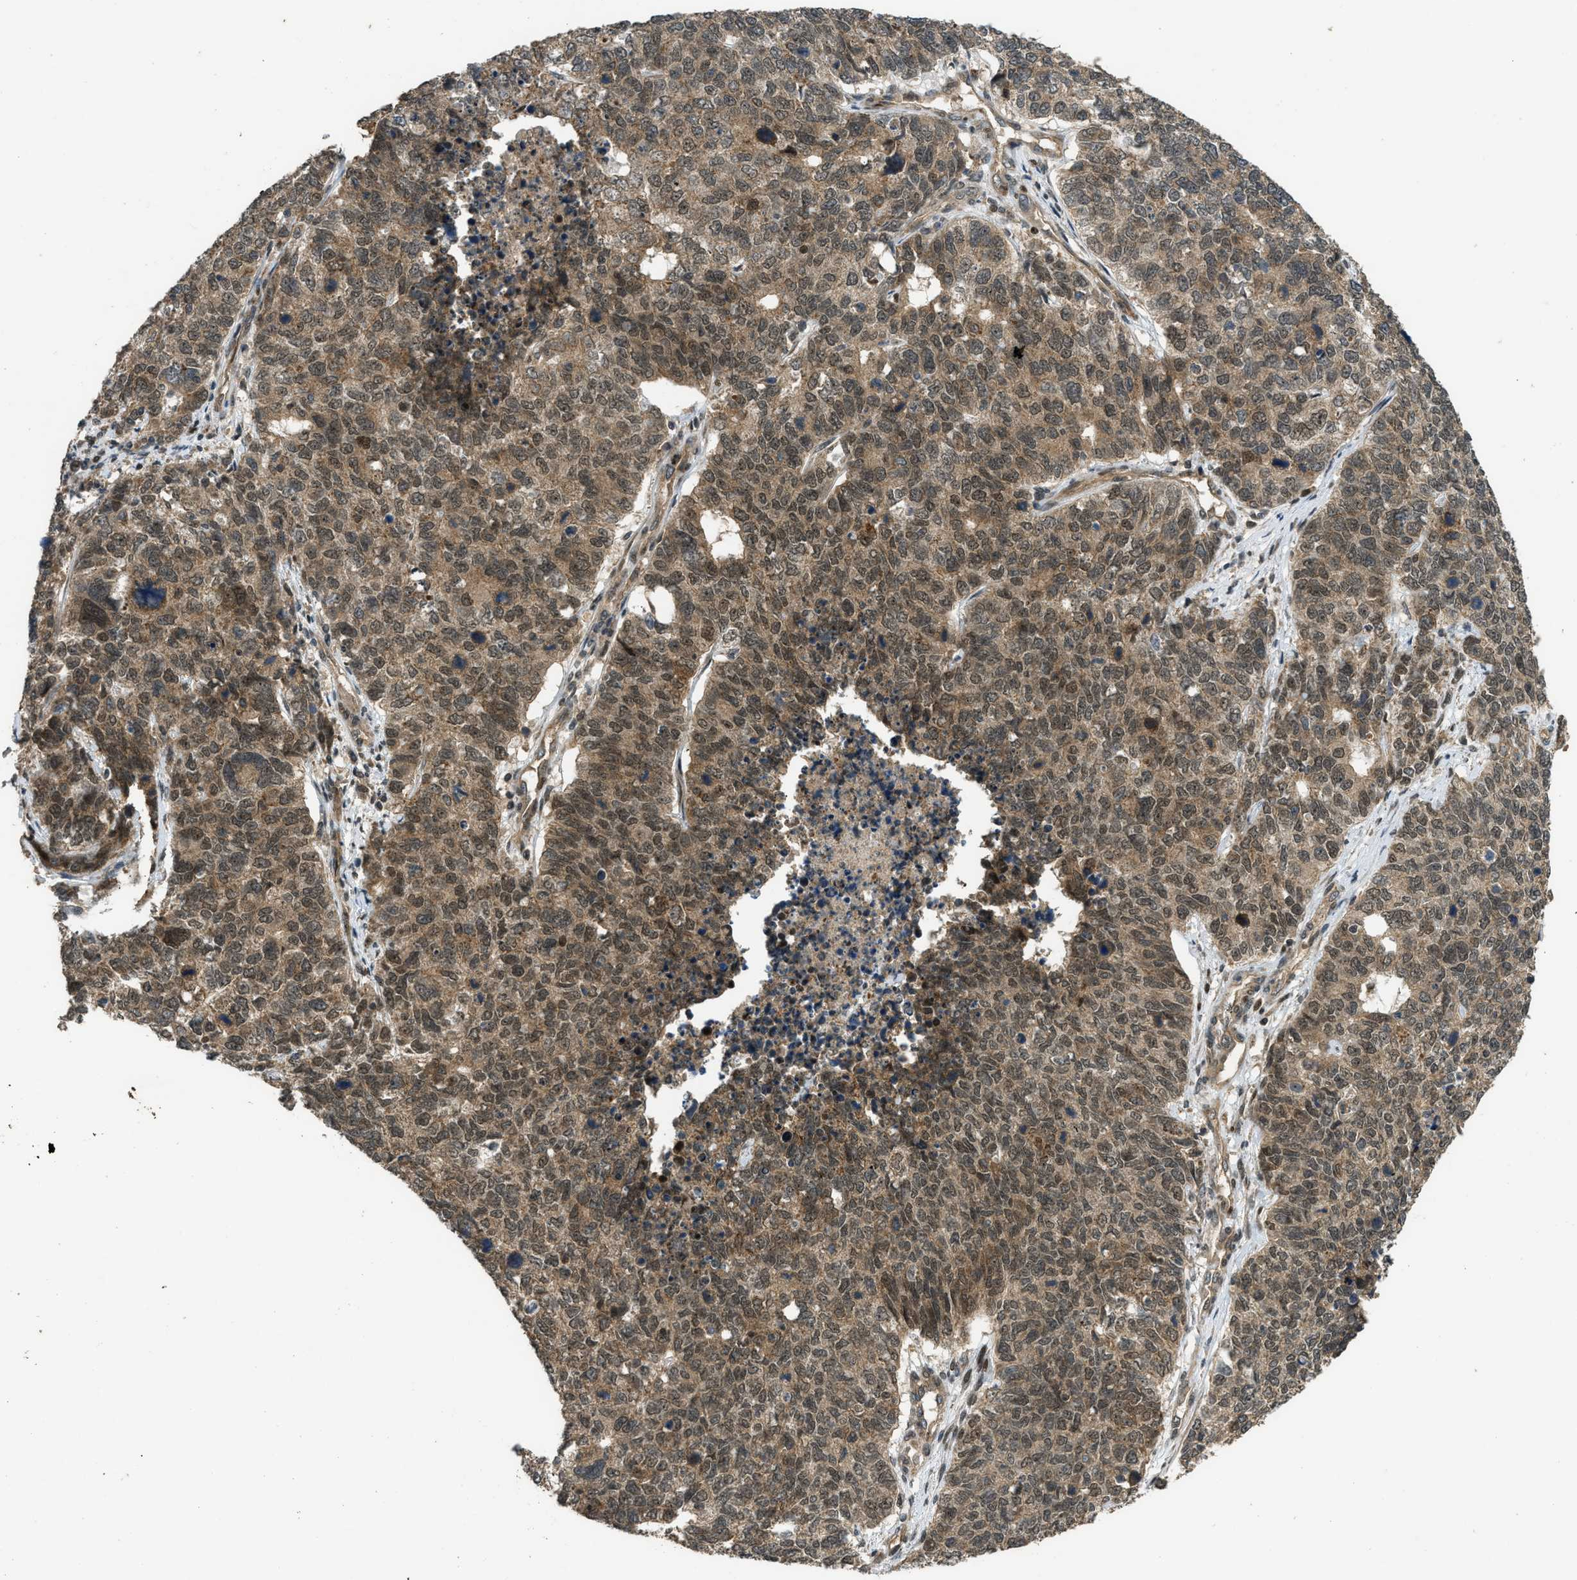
{"staining": {"intensity": "moderate", "quantity": ">75%", "location": "cytoplasmic/membranous,nuclear"}, "tissue": "cervical cancer", "cell_type": "Tumor cells", "image_type": "cancer", "snomed": [{"axis": "morphology", "description": "Squamous cell carcinoma, NOS"}, {"axis": "topography", "description": "Cervix"}], "caption": "The image shows staining of cervical cancer (squamous cell carcinoma), revealing moderate cytoplasmic/membranous and nuclear protein staining (brown color) within tumor cells. (DAB (3,3'-diaminobenzidine) = brown stain, brightfield microscopy at high magnification).", "gene": "GET1", "patient": {"sex": "female", "age": 63}}